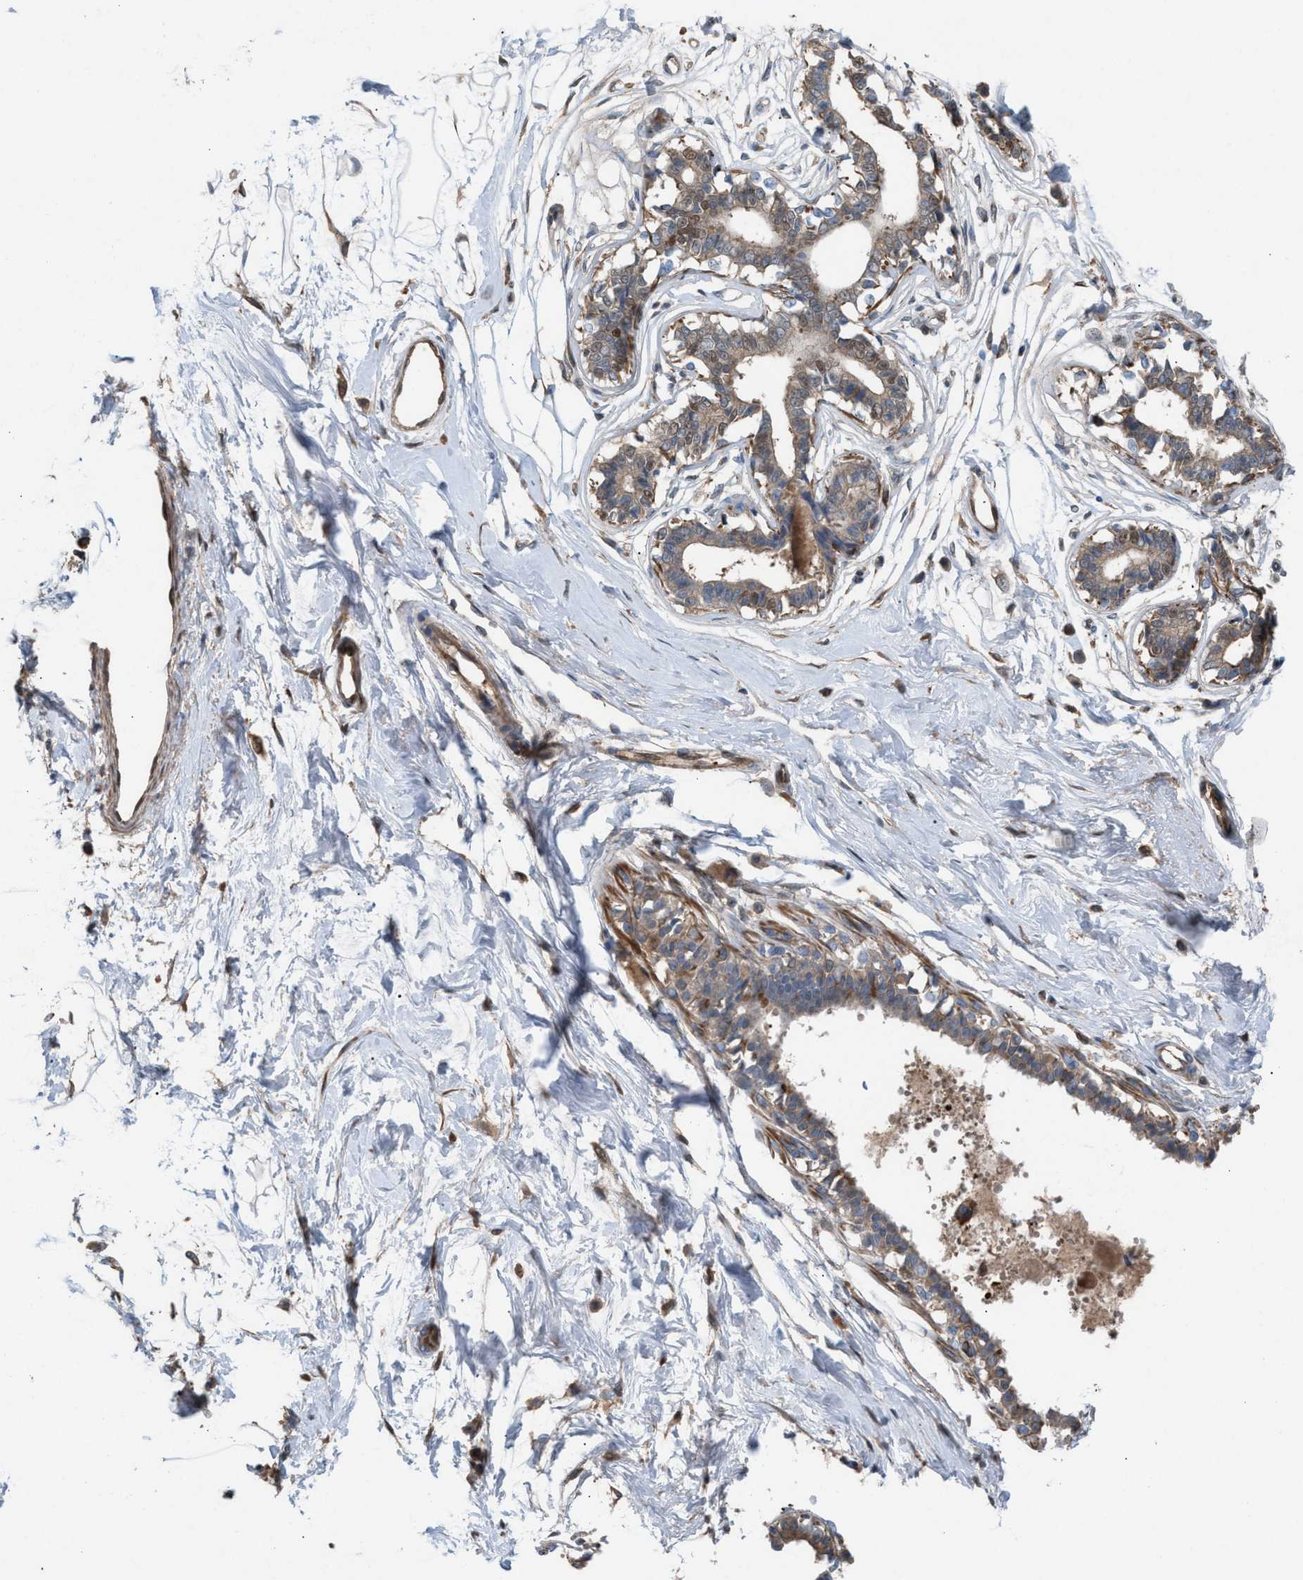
{"staining": {"intensity": "negative", "quantity": "none", "location": "none"}, "tissue": "breast", "cell_type": "Adipocytes", "image_type": "normal", "snomed": [{"axis": "morphology", "description": "Normal tissue, NOS"}, {"axis": "topography", "description": "Breast"}], "caption": "IHC of normal human breast reveals no positivity in adipocytes.", "gene": "TPK1", "patient": {"sex": "female", "age": 45}}